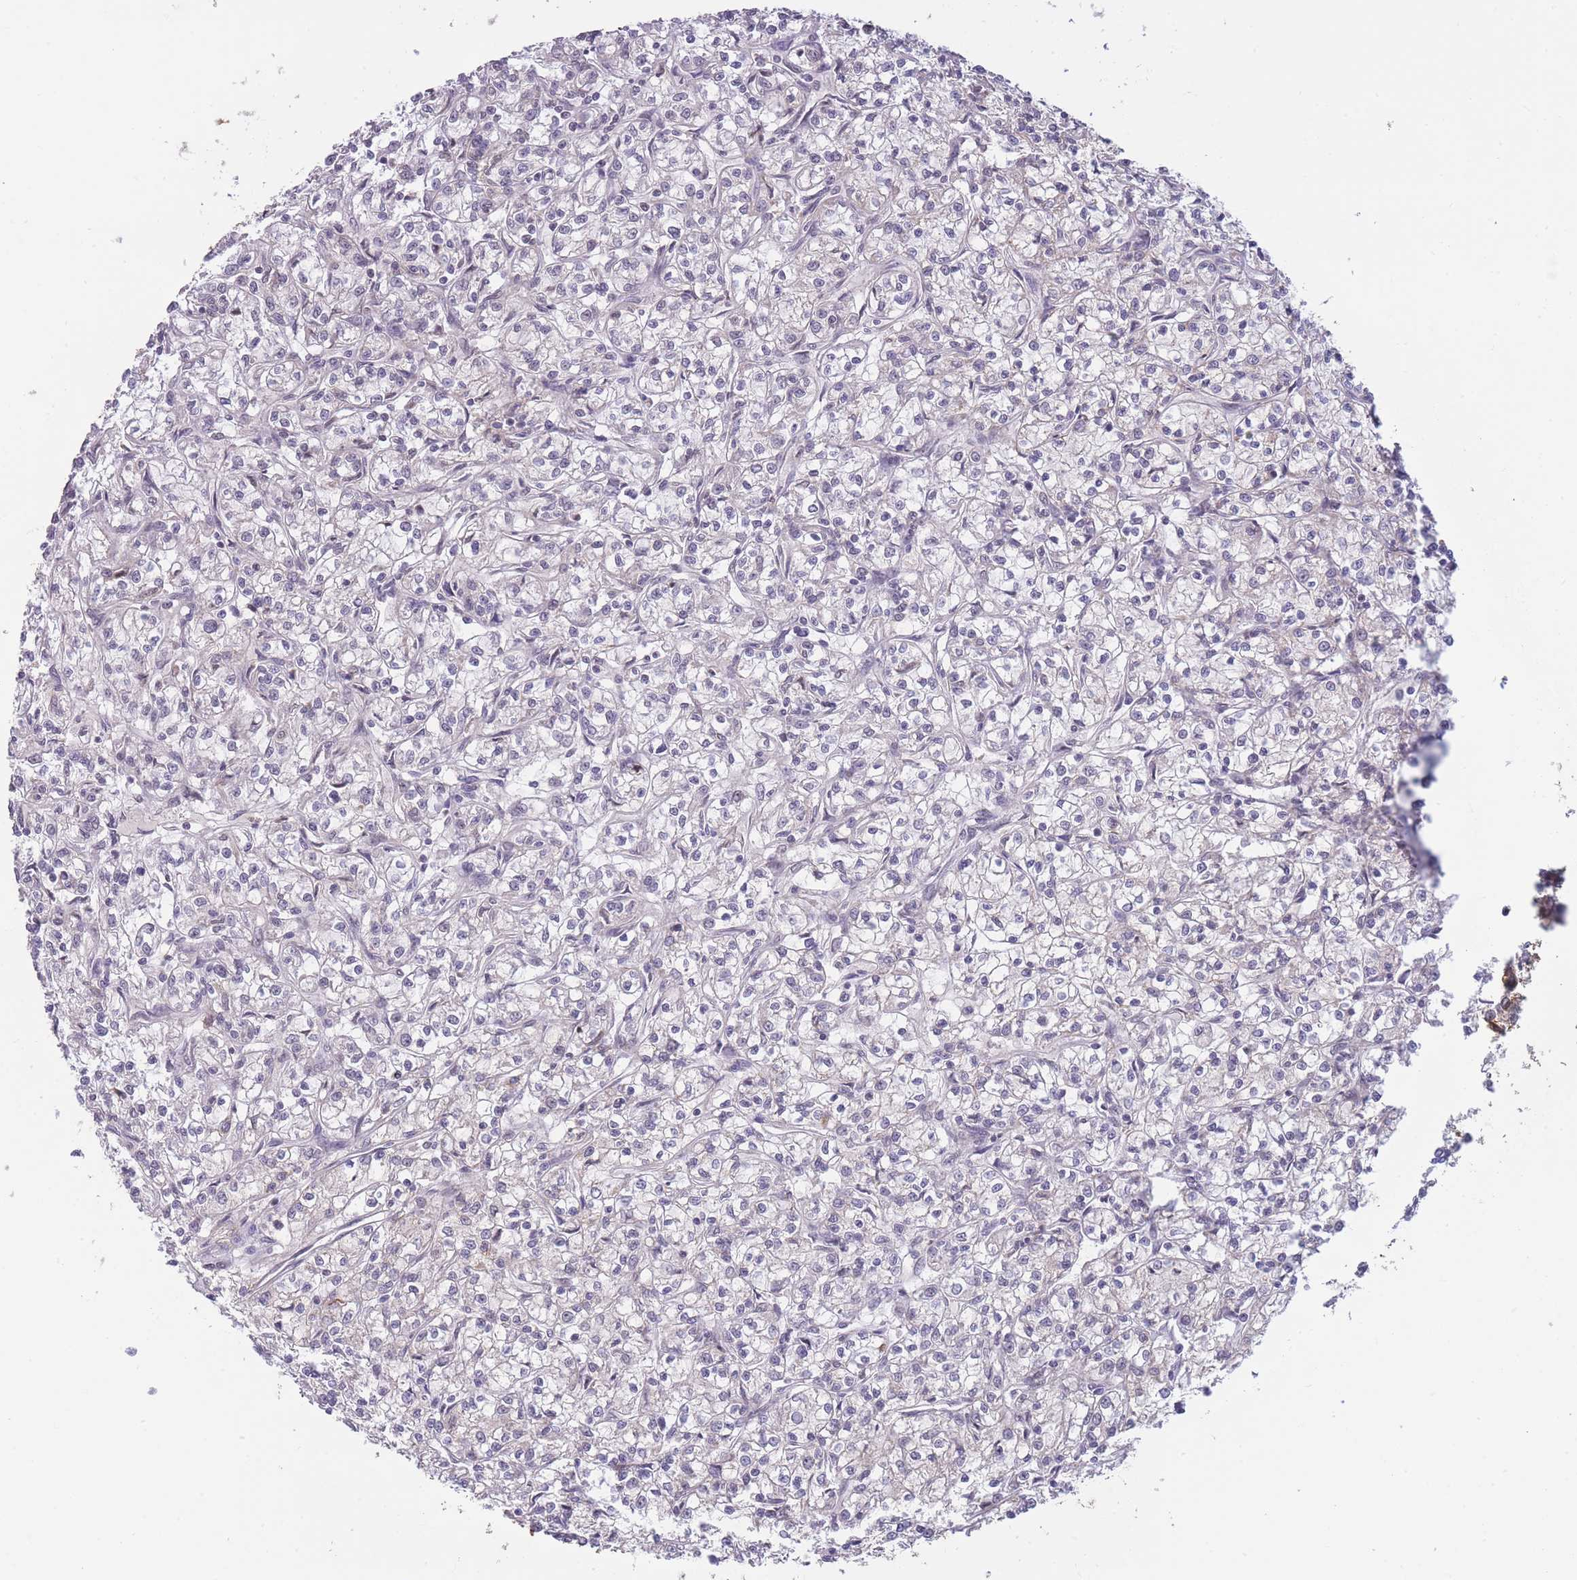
{"staining": {"intensity": "negative", "quantity": "none", "location": "none"}, "tissue": "renal cancer", "cell_type": "Tumor cells", "image_type": "cancer", "snomed": [{"axis": "morphology", "description": "Adenocarcinoma, NOS"}, {"axis": "topography", "description": "Kidney"}], "caption": "This is a micrograph of immunohistochemistry staining of renal adenocarcinoma, which shows no positivity in tumor cells. (DAB immunohistochemistry, high magnification).", "gene": "GOLGA6L25", "patient": {"sex": "female", "age": 59}}